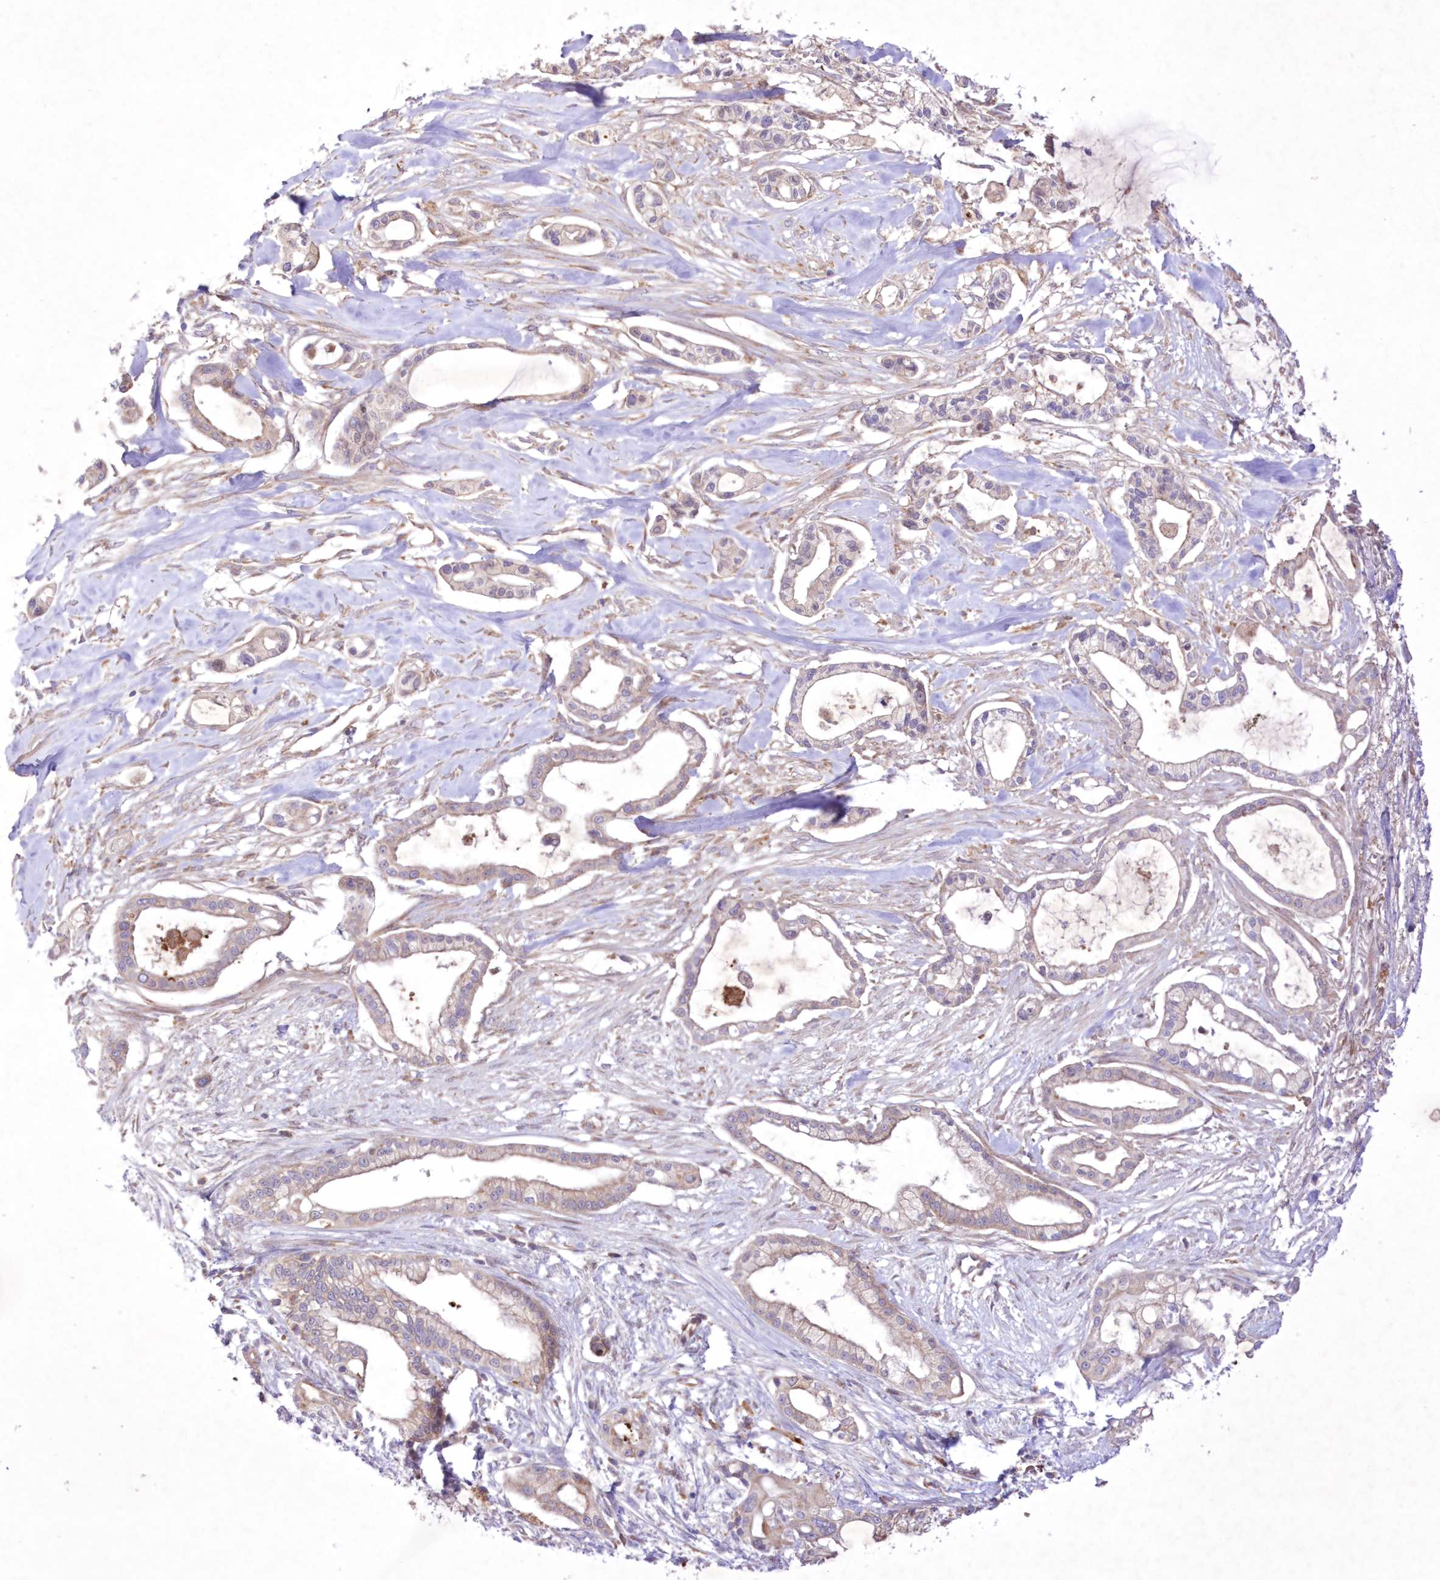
{"staining": {"intensity": "negative", "quantity": "none", "location": "none"}, "tissue": "pancreatic cancer", "cell_type": "Tumor cells", "image_type": "cancer", "snomed": [{"axis": "morphology", "description": "Adenocarcinoma, NOS"}, {"axis": "topography", "description": "Pancreas"}], "caption": "Tumor cells are negative for brown protein staining in adenocarcinoma (pancreatic).", "gene": "FCHO2", "patient": {"sex": "male", "age": 68}}